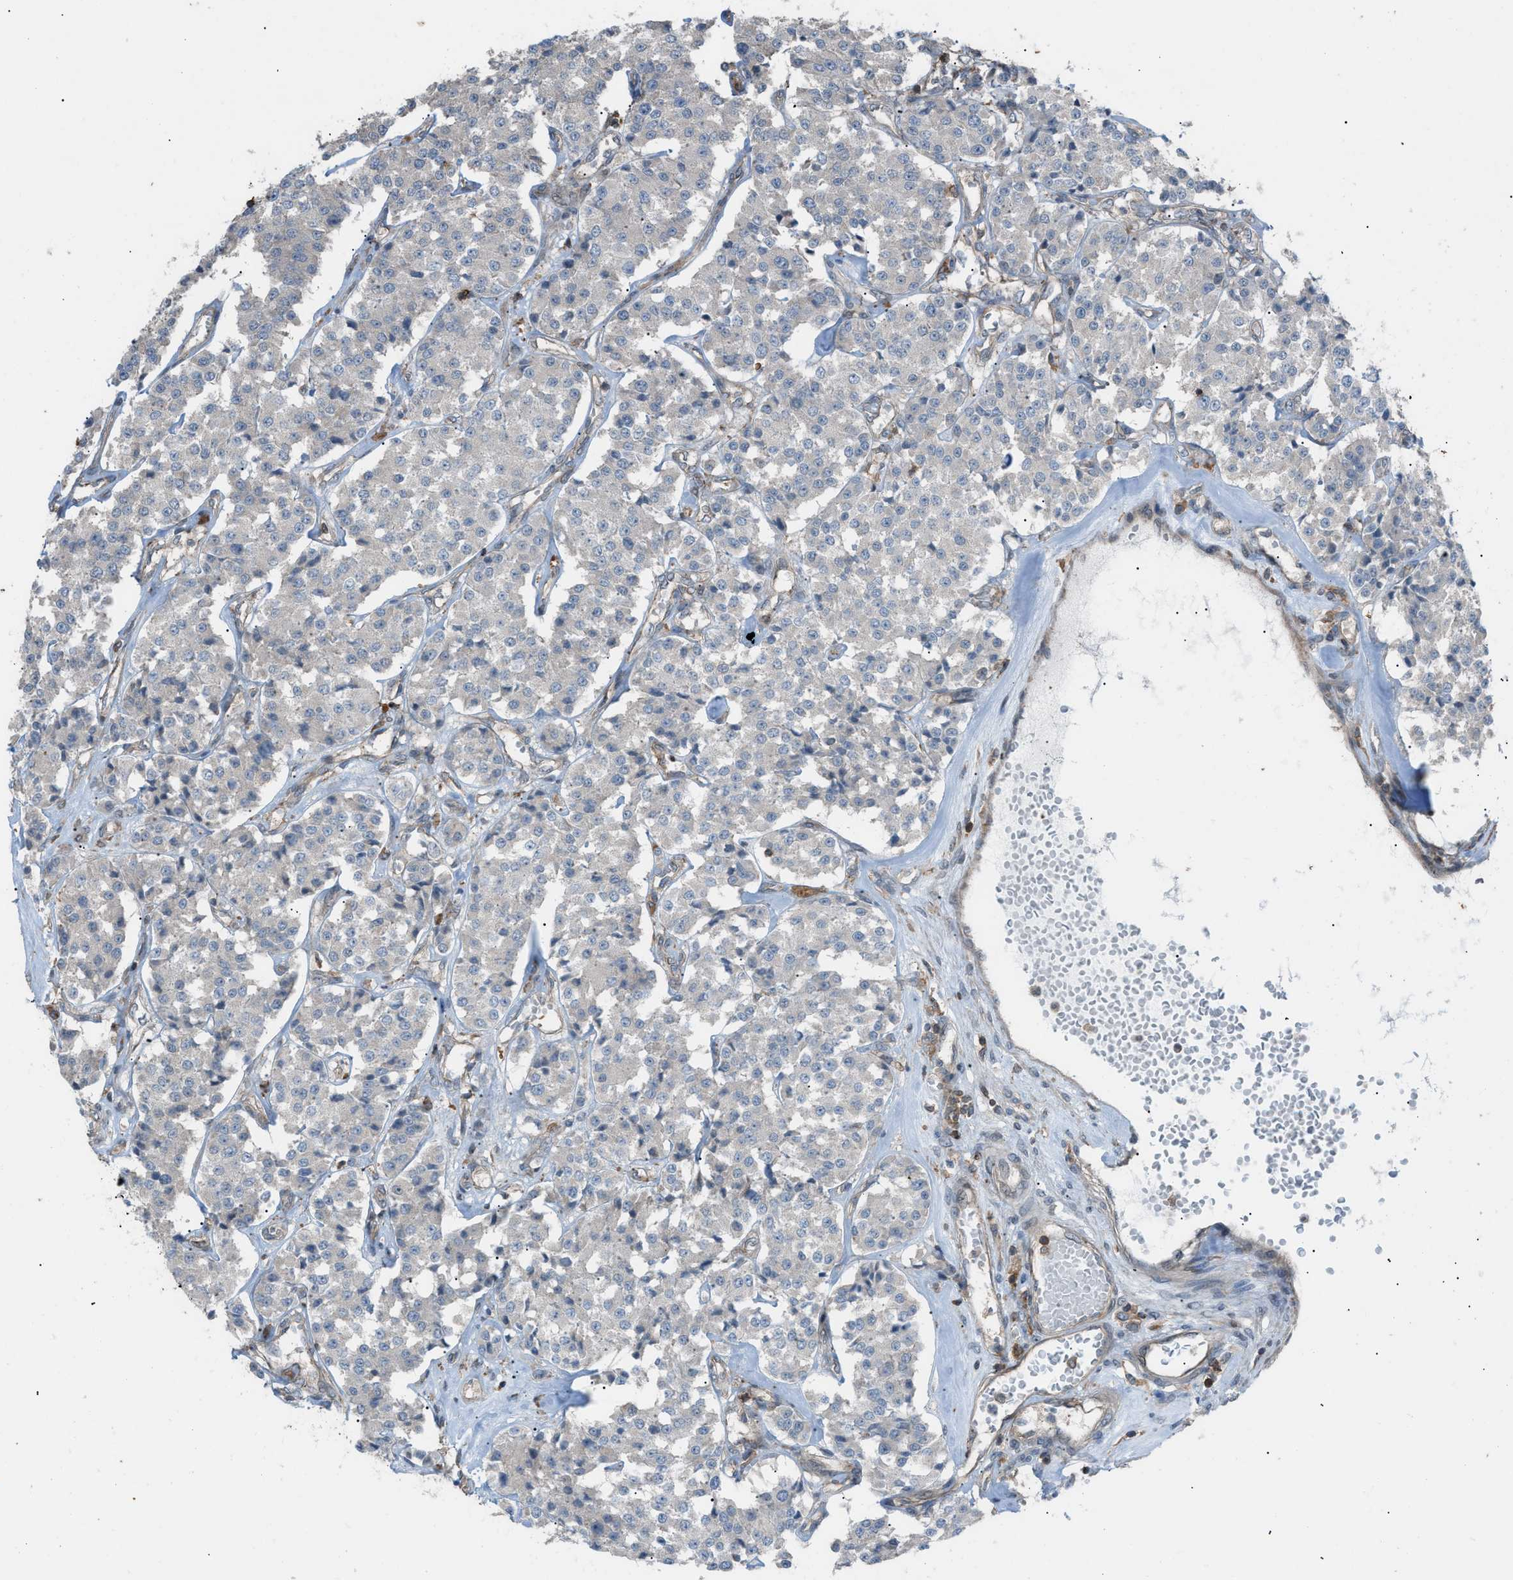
{"staining": {"intensity": "negative", "quantity": "none", "location": "none"}, "tissue": "carcinoid", "cell_type": "Tumor cells", "image_type": "cancer", "snomed": [{"axis": "morphology", "description": "Carcinoid, malignant, NOS"}, {"axis": "topography", "description": "Pancreas"}], "caption": "Immunohistochemistry (IHC) image of human malignant carcinoid stained for a protein (brown), which shows no positivity in tumor cells.", "gene": "DYRK1A", "patient": {"sex": "male", "age": 41}}